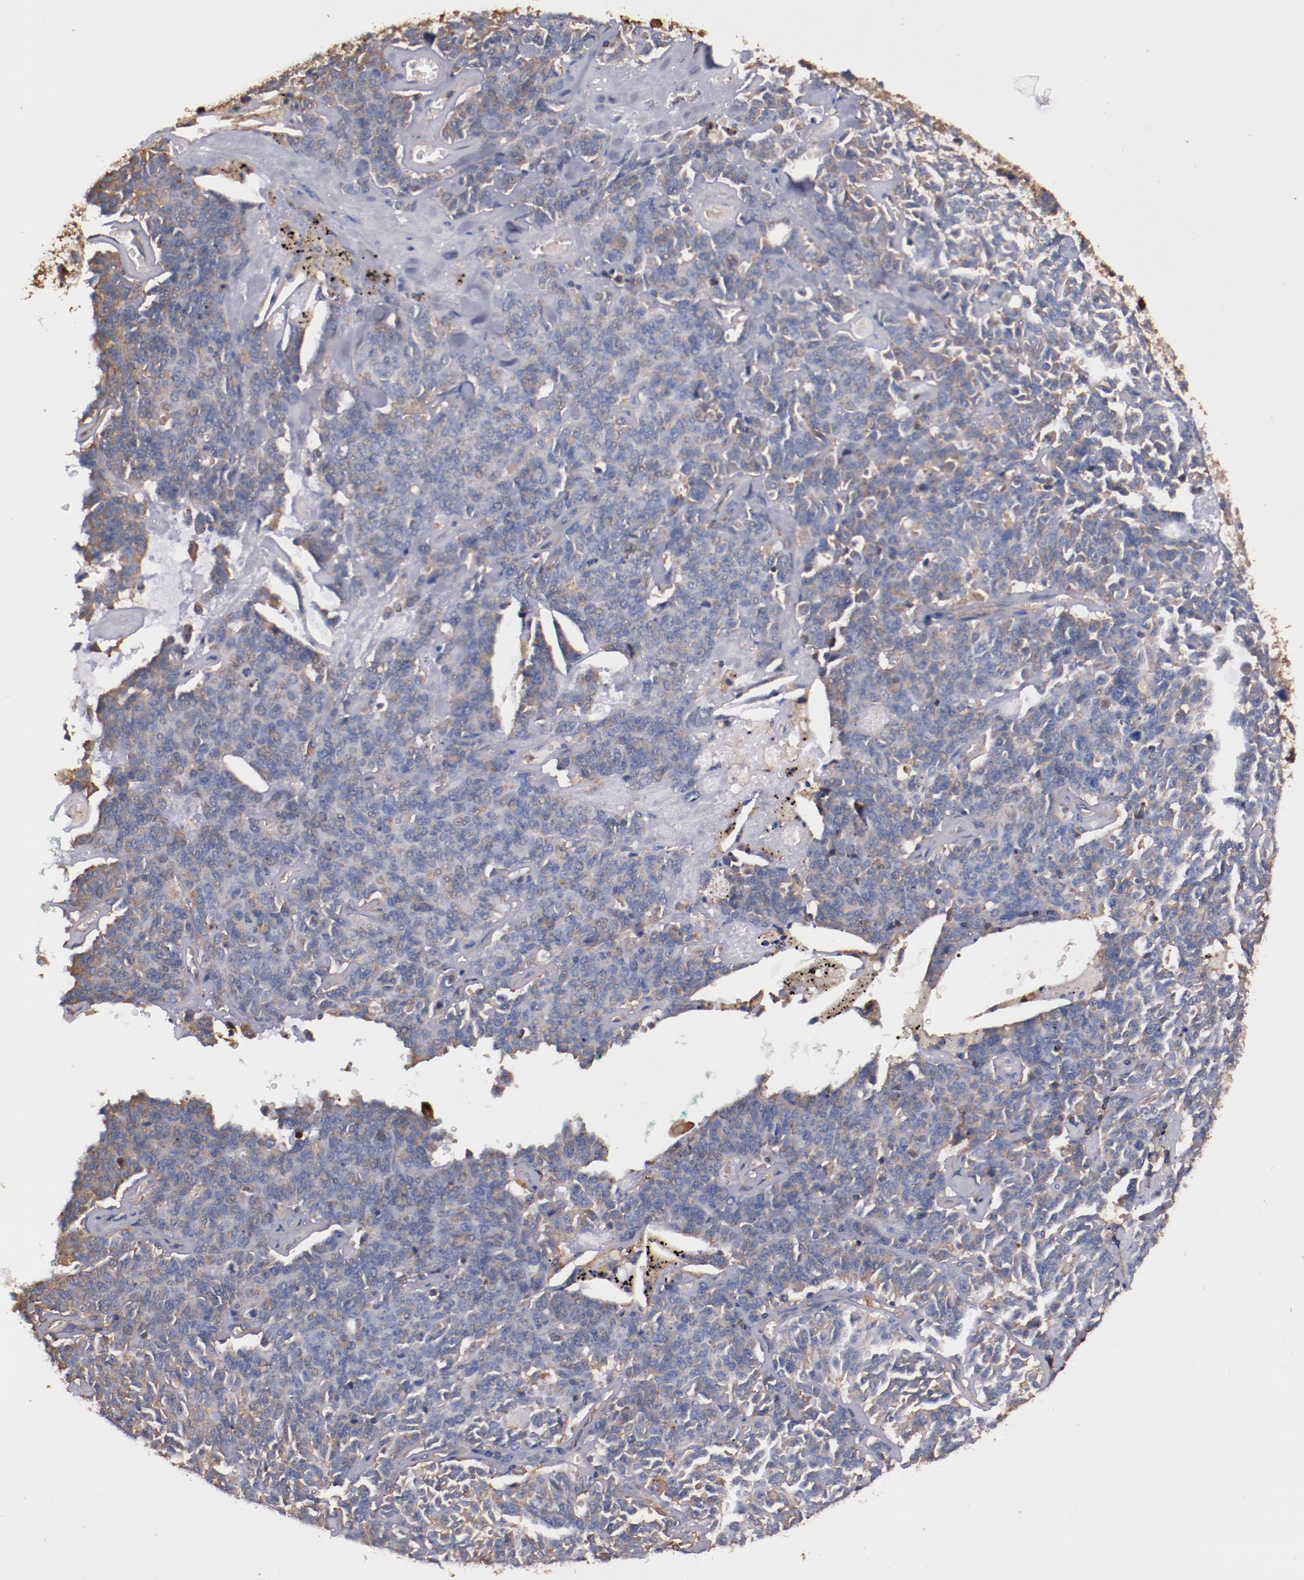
{"staining": {"intensity": "weak", "quantity": ">75%", "location": "cytoplasmic/membranous"}, "tissue": "lung cancer", "cell_type": "Tumor cells", "image_type": "cancer", "snomed": [{"axis": "morphology", "description": "Neoplasm, malignant, NOS"}, {"axis": "topography", "description": "Lung"}], "caption": "Immunohistochemistry photomicrograph of neoplastic tissue: human malignant neoplasm (lung) stained using IHC displays low levels of weak protein expression localized specifically in the cytoplasmic/membranous of tumor cells, appearing as a cytoplasmic/membranous brown color.", "gene": "TMOD3", "patient": {"sex": "female", "age": 58}}